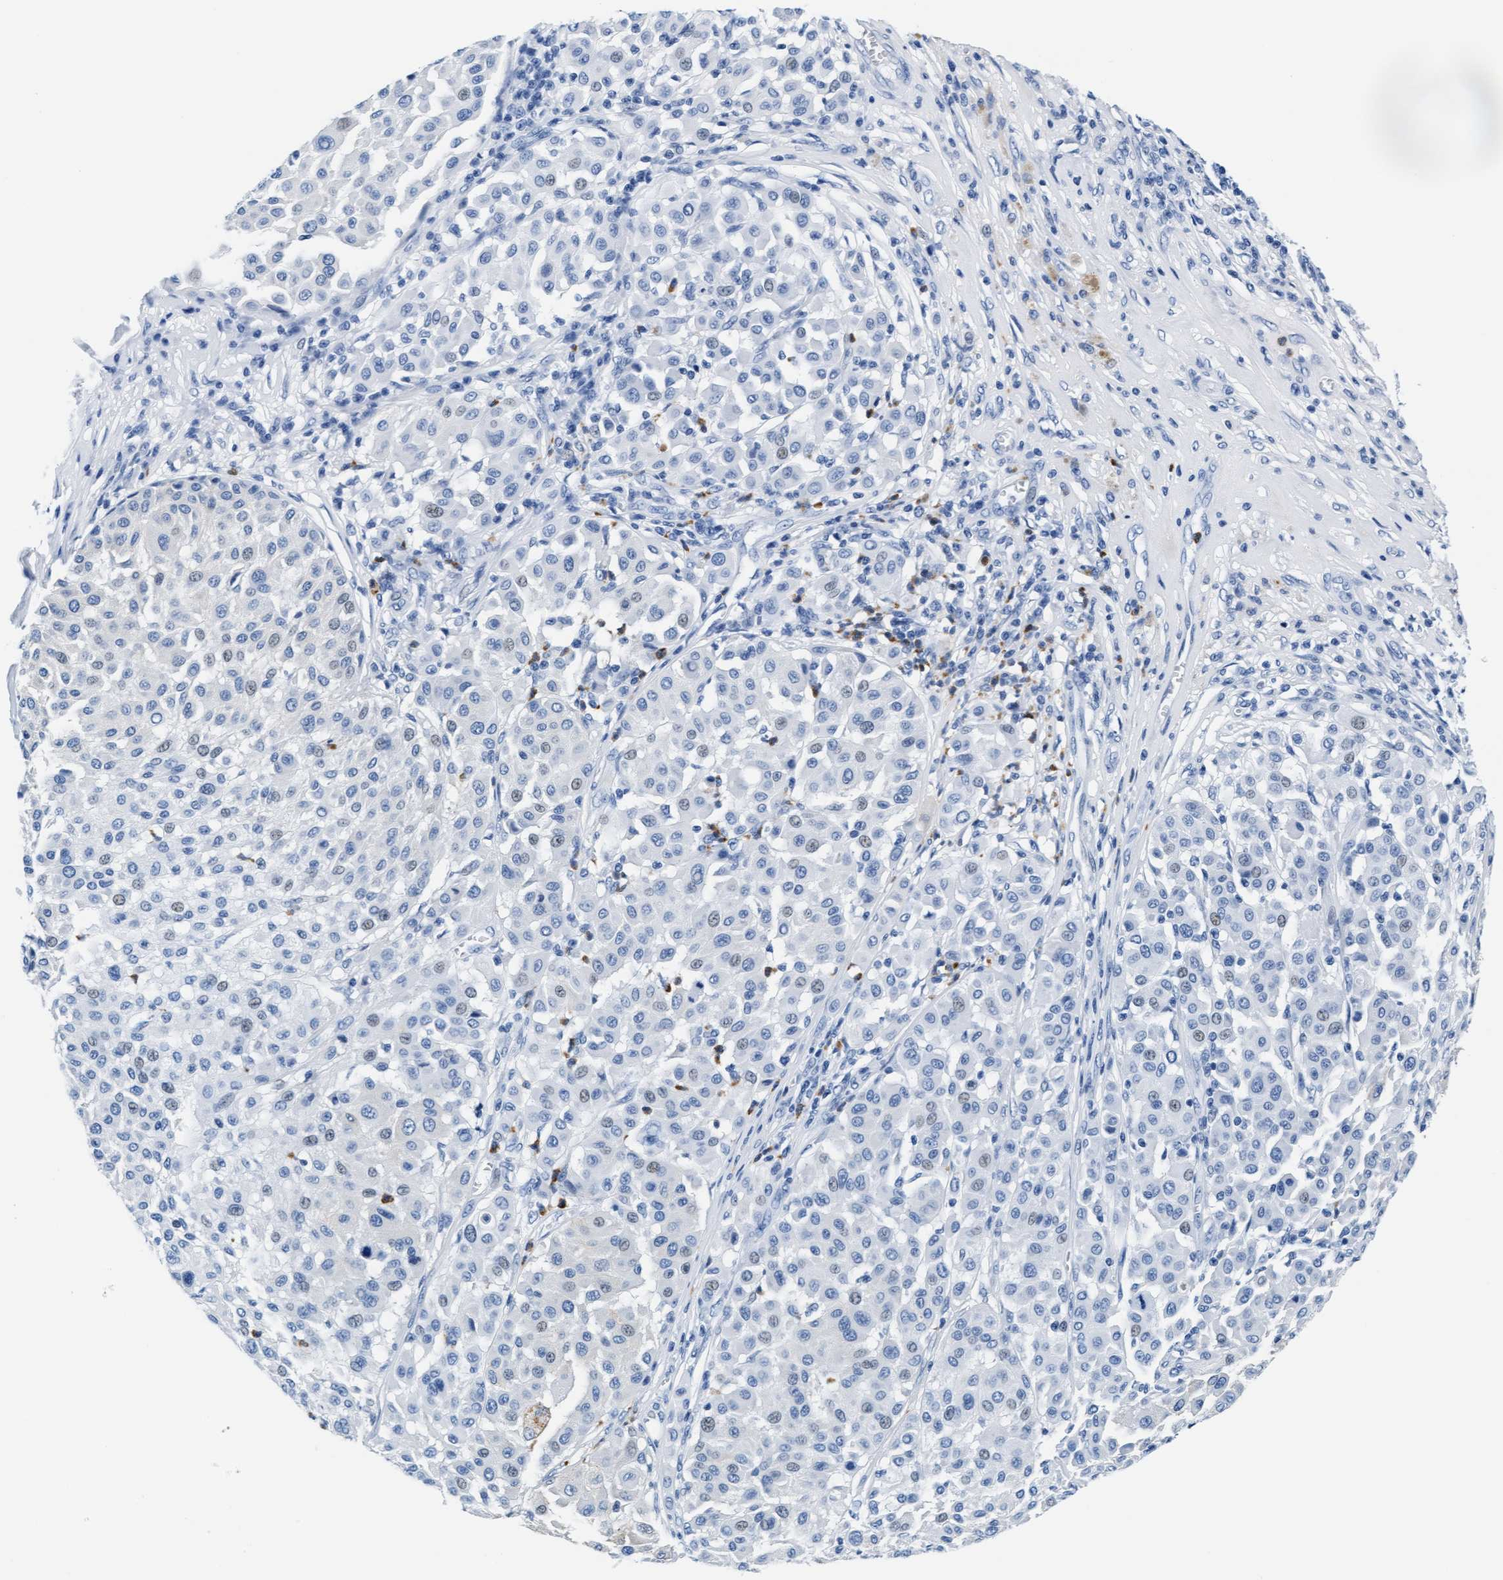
{"staining": {"intensity": "negative", "quantity": "none", "location": "none"}, "tissue": "melanoma", "cell_type": "Tumor cells", "image_type": "cancer", "snomed": [{"axis": "morphology", "description": "Malignant melanoma, Metastatic site"}, {"axis": "topography", "description": "Soft tissue"}], "caption": "Photomicrograph shows no protein positivity in tumor cells of melanoma tissue. (DAB IHC, high magnification).", "gene": "MMP8", "patient": {"sex": "male", "age": 41}}